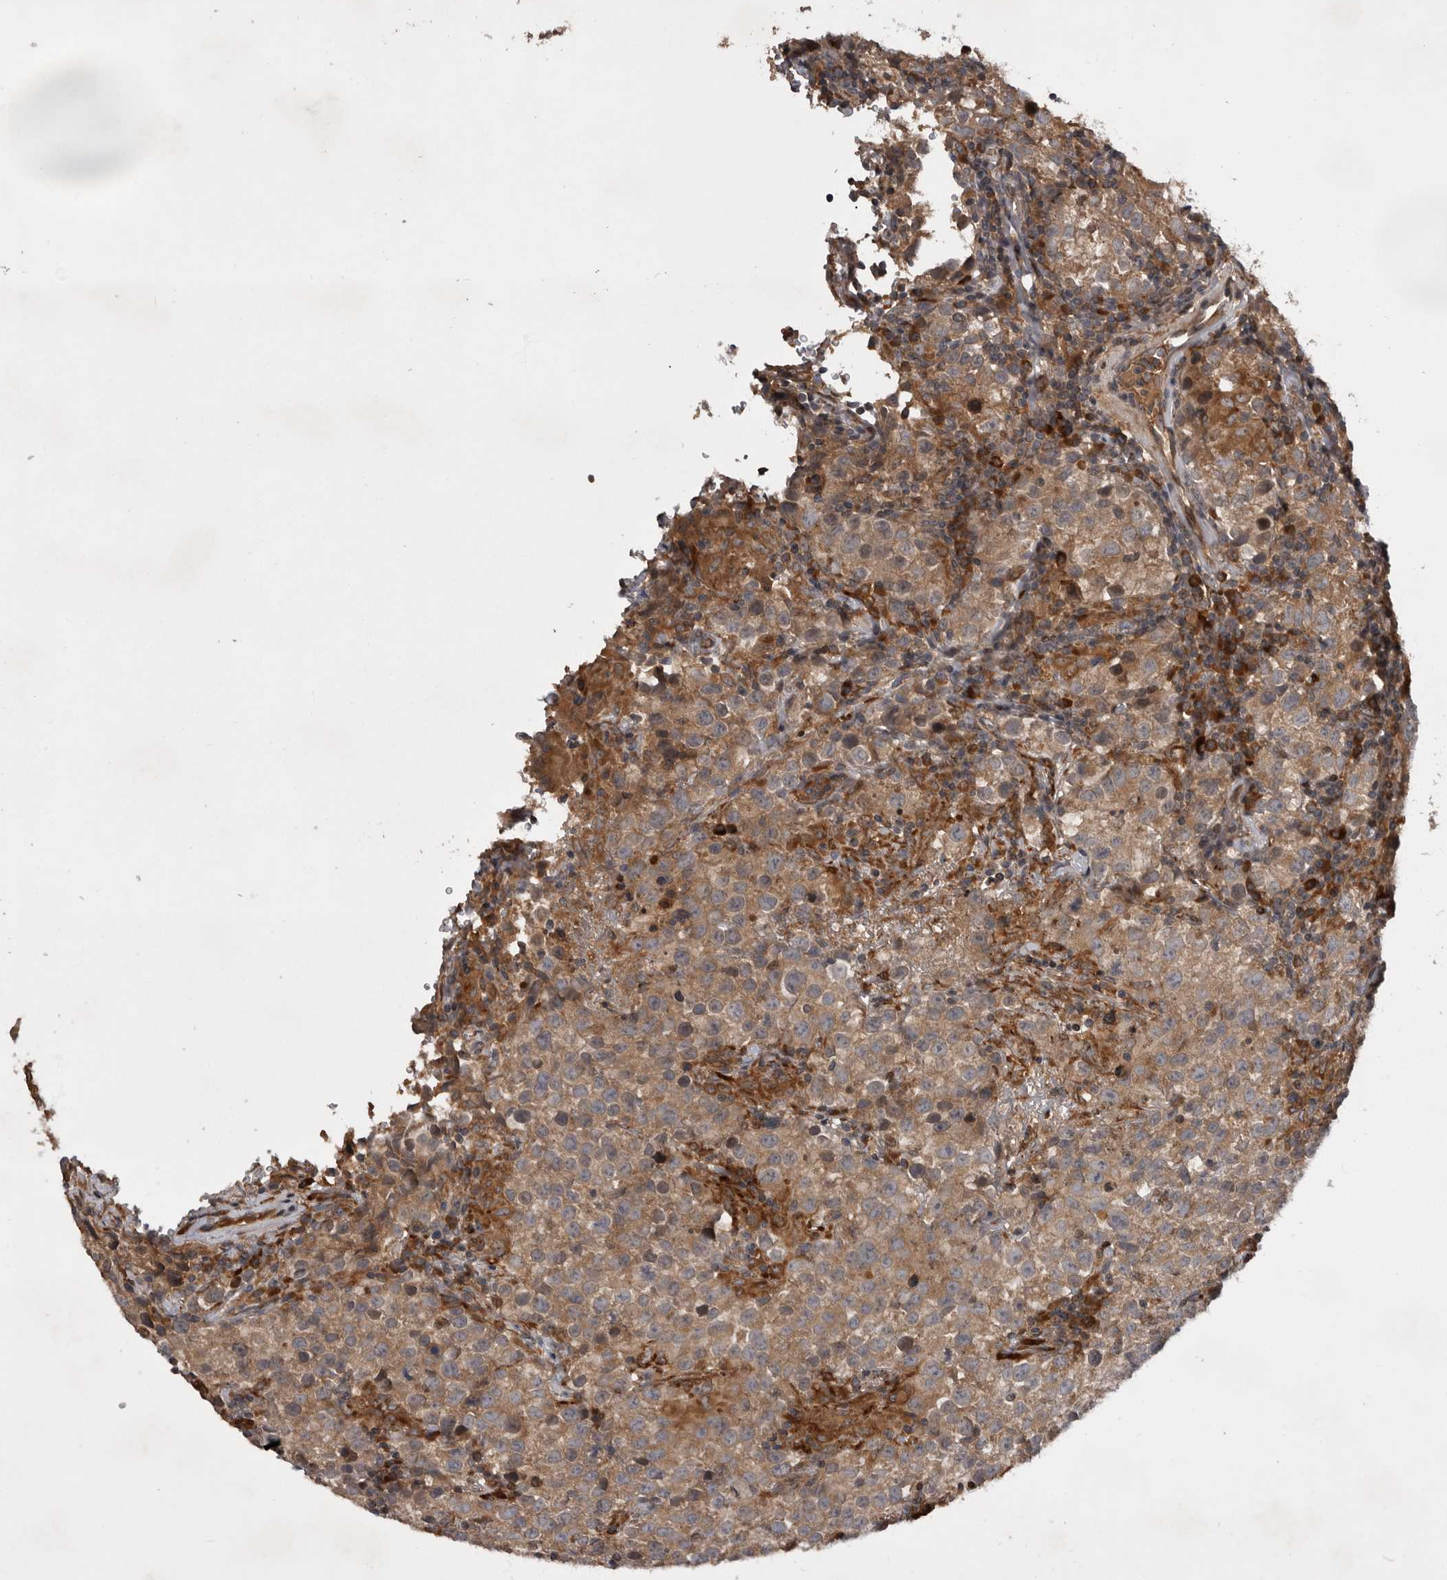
{"staining": {"intensity": "weak", "quantity": "25%-75%", "location": "cytoplasmic/membranous"}, "tissue": "testis cancer", "cell_type": "Tumor cells", "image_type": "cancer", "snomed": [{"axis": "morphology", "description": "Seminoma, NOS"}, {"axis": "morphology", "description": "Carcinoma, Embryonal, NOS"}, {"axis": "topography", "description": "Testis"}], "caption": "Immunohistochemistry histopathology image of neoplastic tissue: testis cancer stained using IHC displays low levels of weak protein expression localized specifically in the cytoplasmic/membranous of tumor cells, appearing as a cytoplasmic/membranous brown color.", "gene": "RAB3GAP2", "patient": {"sex": "male", "age": 43}}